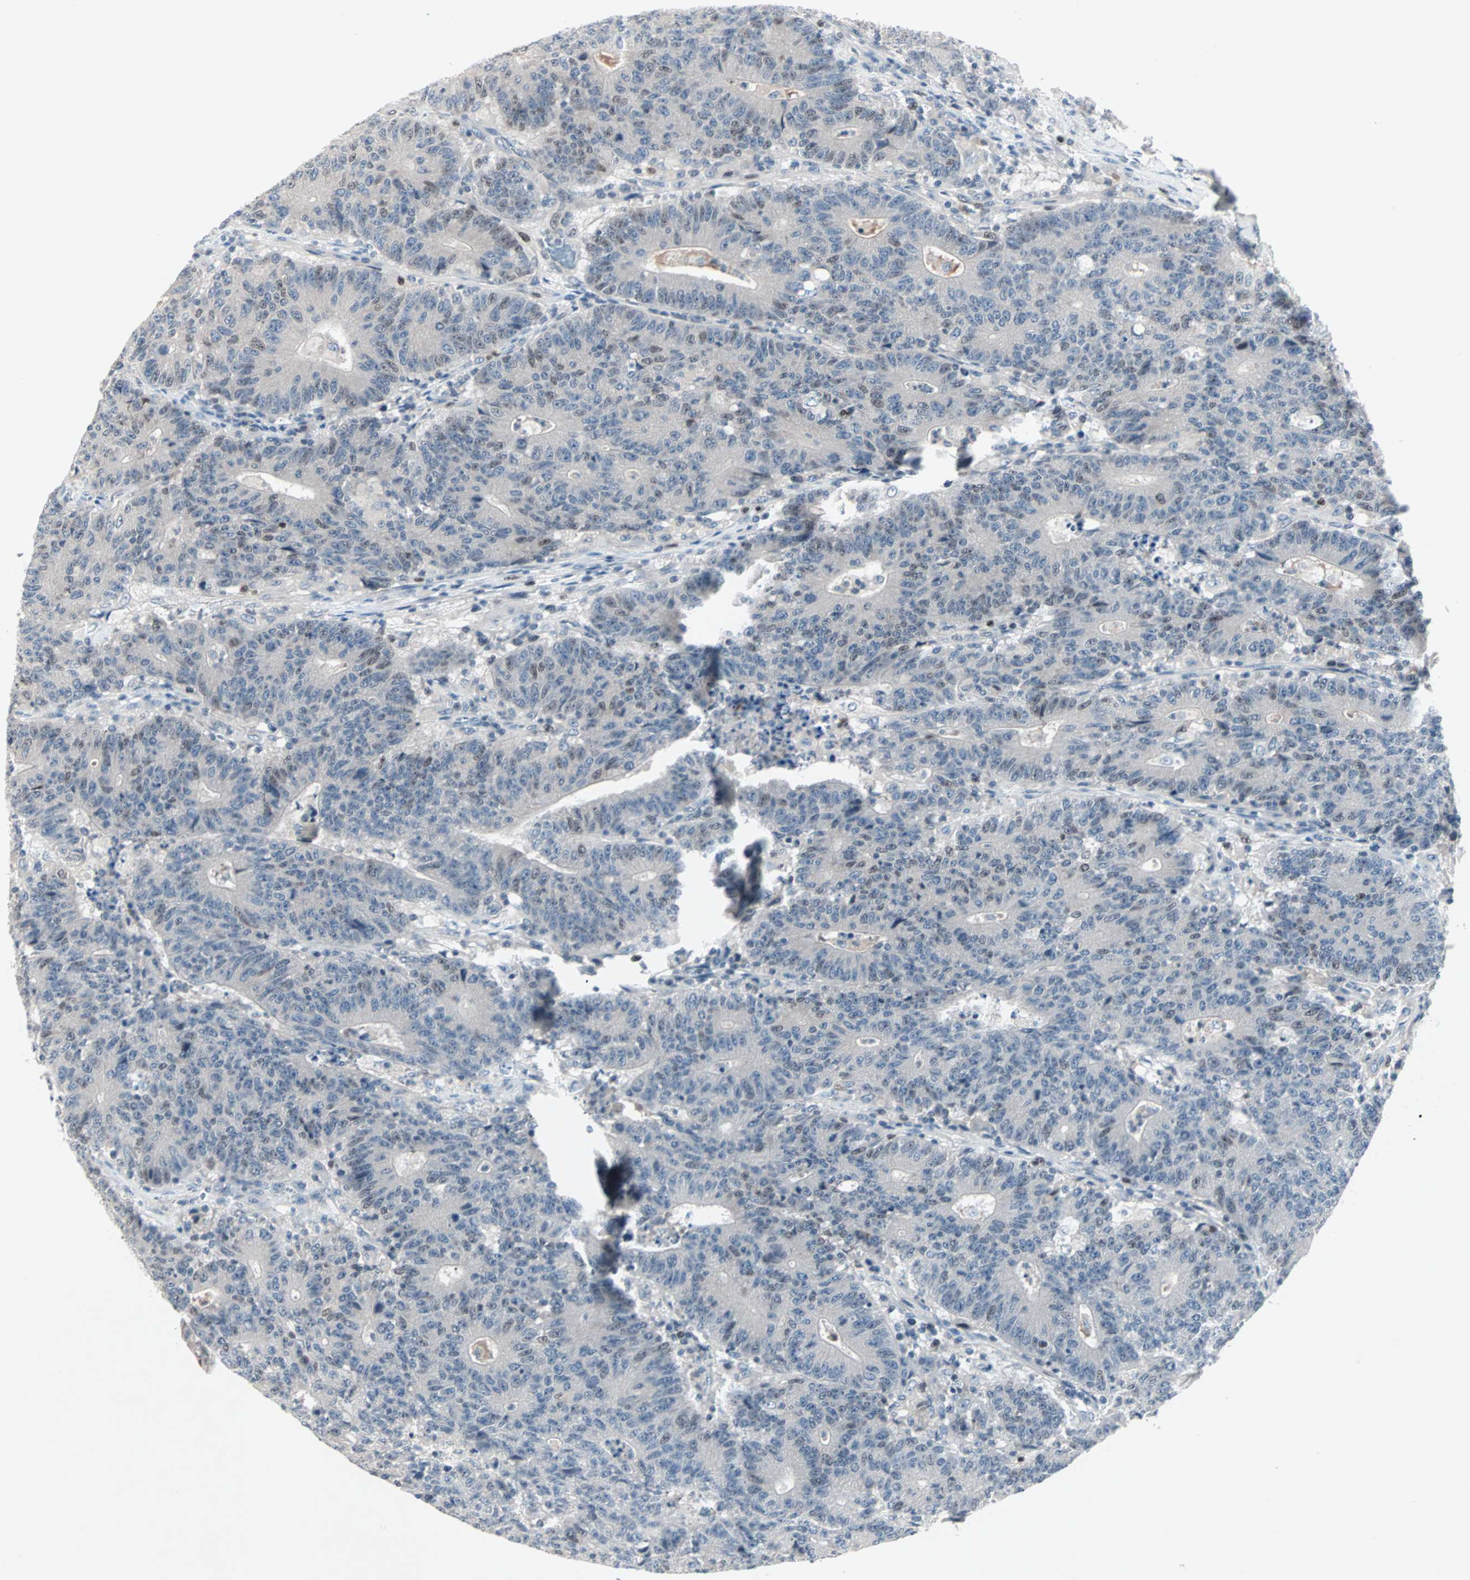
{"staining": {"intensity": "moderate", "quantity": "<25%", "location": "nuclear"}, "tissue": "colorectal cancer", "cell_type": "Tumor cells", "image_type": "cancer", "snomed": [{"axis": "morphology", "description": "Normal tissue, NOS"}, {"axis": "morphology", "description": "Adenocarcinoma, NOS"}, {"axis": "topography", "description": "Colon"}], "caption": "The immunohistochemical stain labels moderate nuclear expression in tumor cells of colorectal adenocarcinoma tissue.", "gene": "CCNE2", "patient": {"sex": "female", "age": 75}}